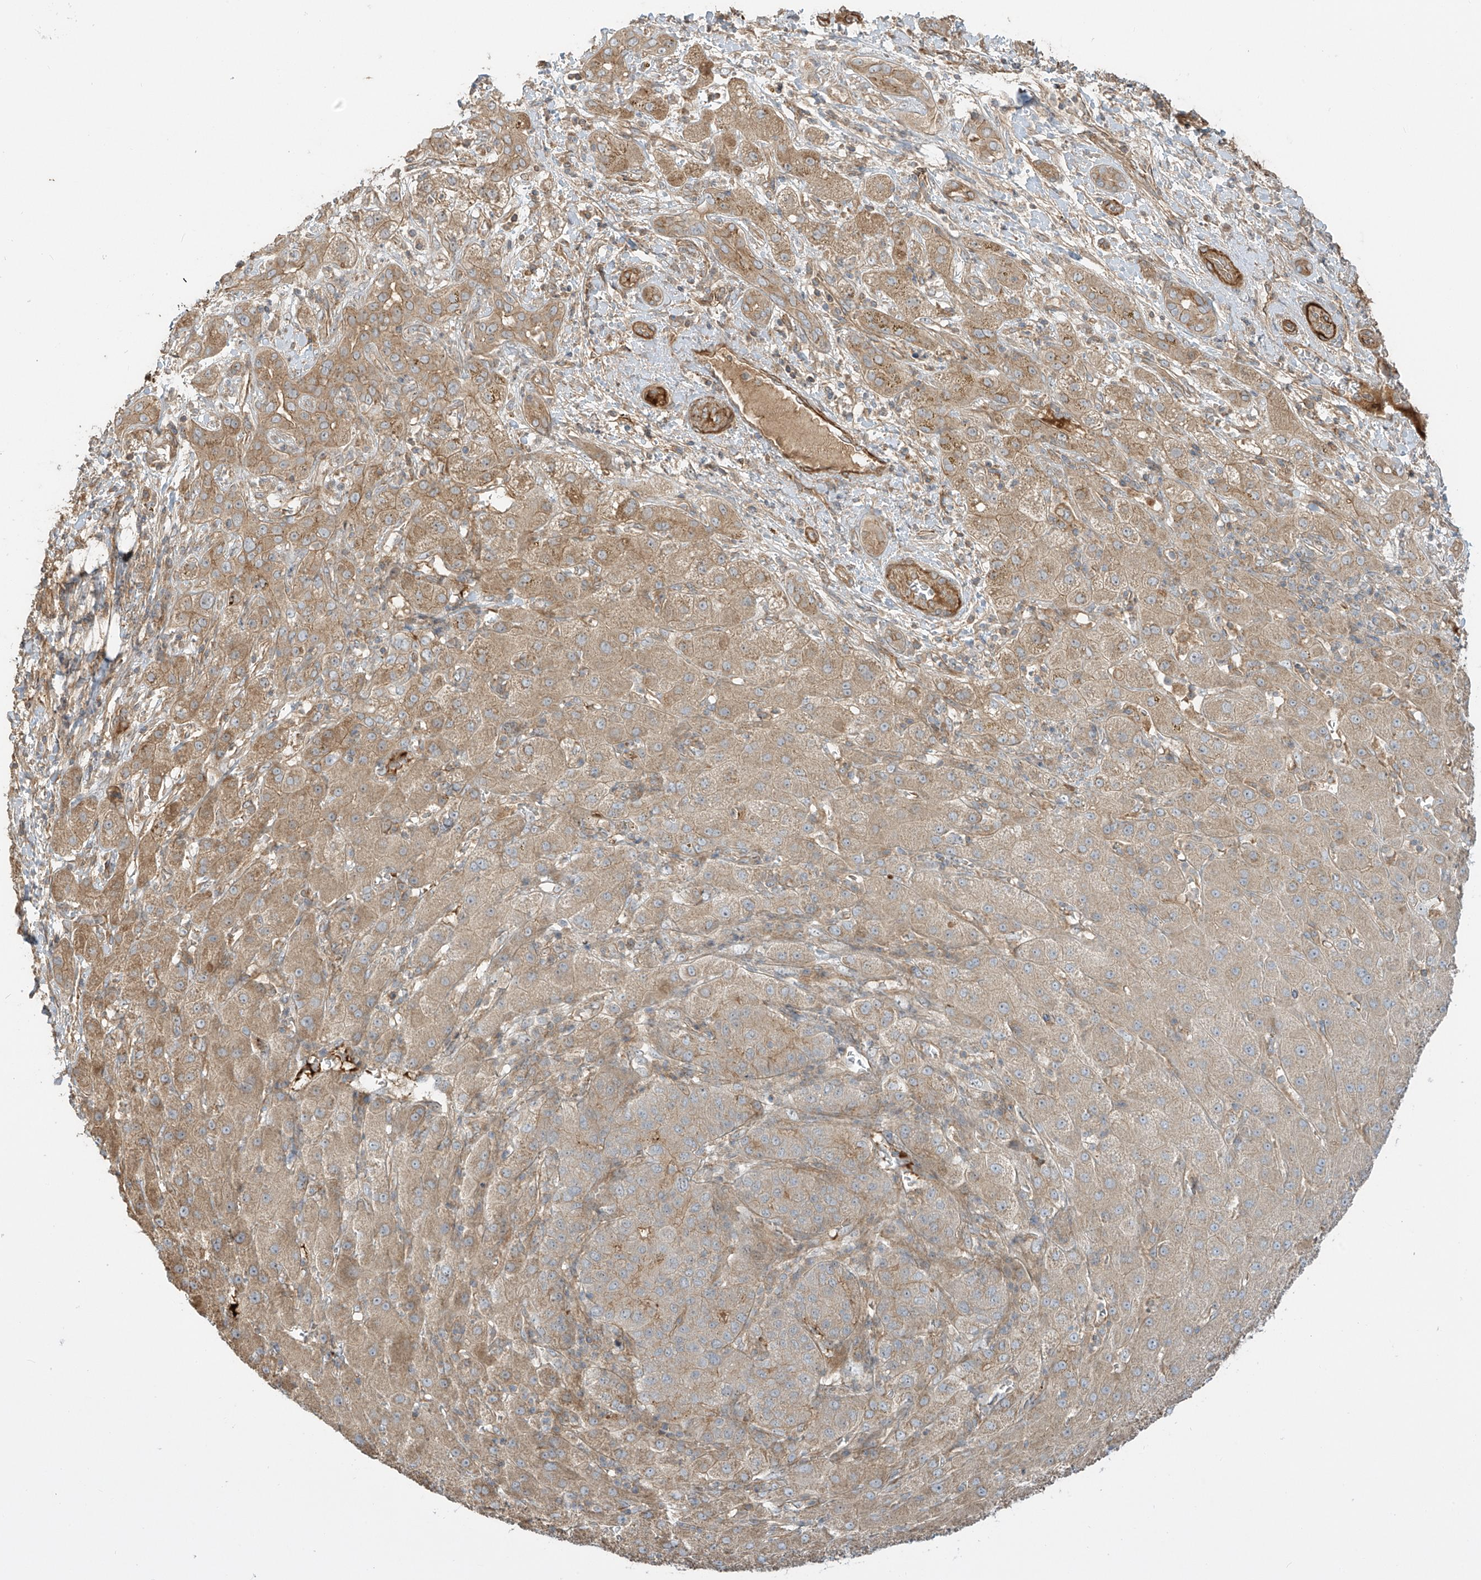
{"staining": {"intensity": "moderate", "quantity": ">75%", "location": "cytoplasmic/membranous"}, "tissue": "liver cancer", "cell_type": "Tumor cells", "image_type": "cancer", "snomed": [{"axis": "morphology", "description": "Carcinoma, Hepatocellular, NOS"}, {"axis": "topography", "description": "Liver"}], "caption": "Liver cancer (hepatocellular carcinoma) tissue demonstrates moderate cytoplasmic/membranous expression in about >75% of tumor cells", "gene": "ENTR1", "patient": {"sex": "male", "age": 65}}